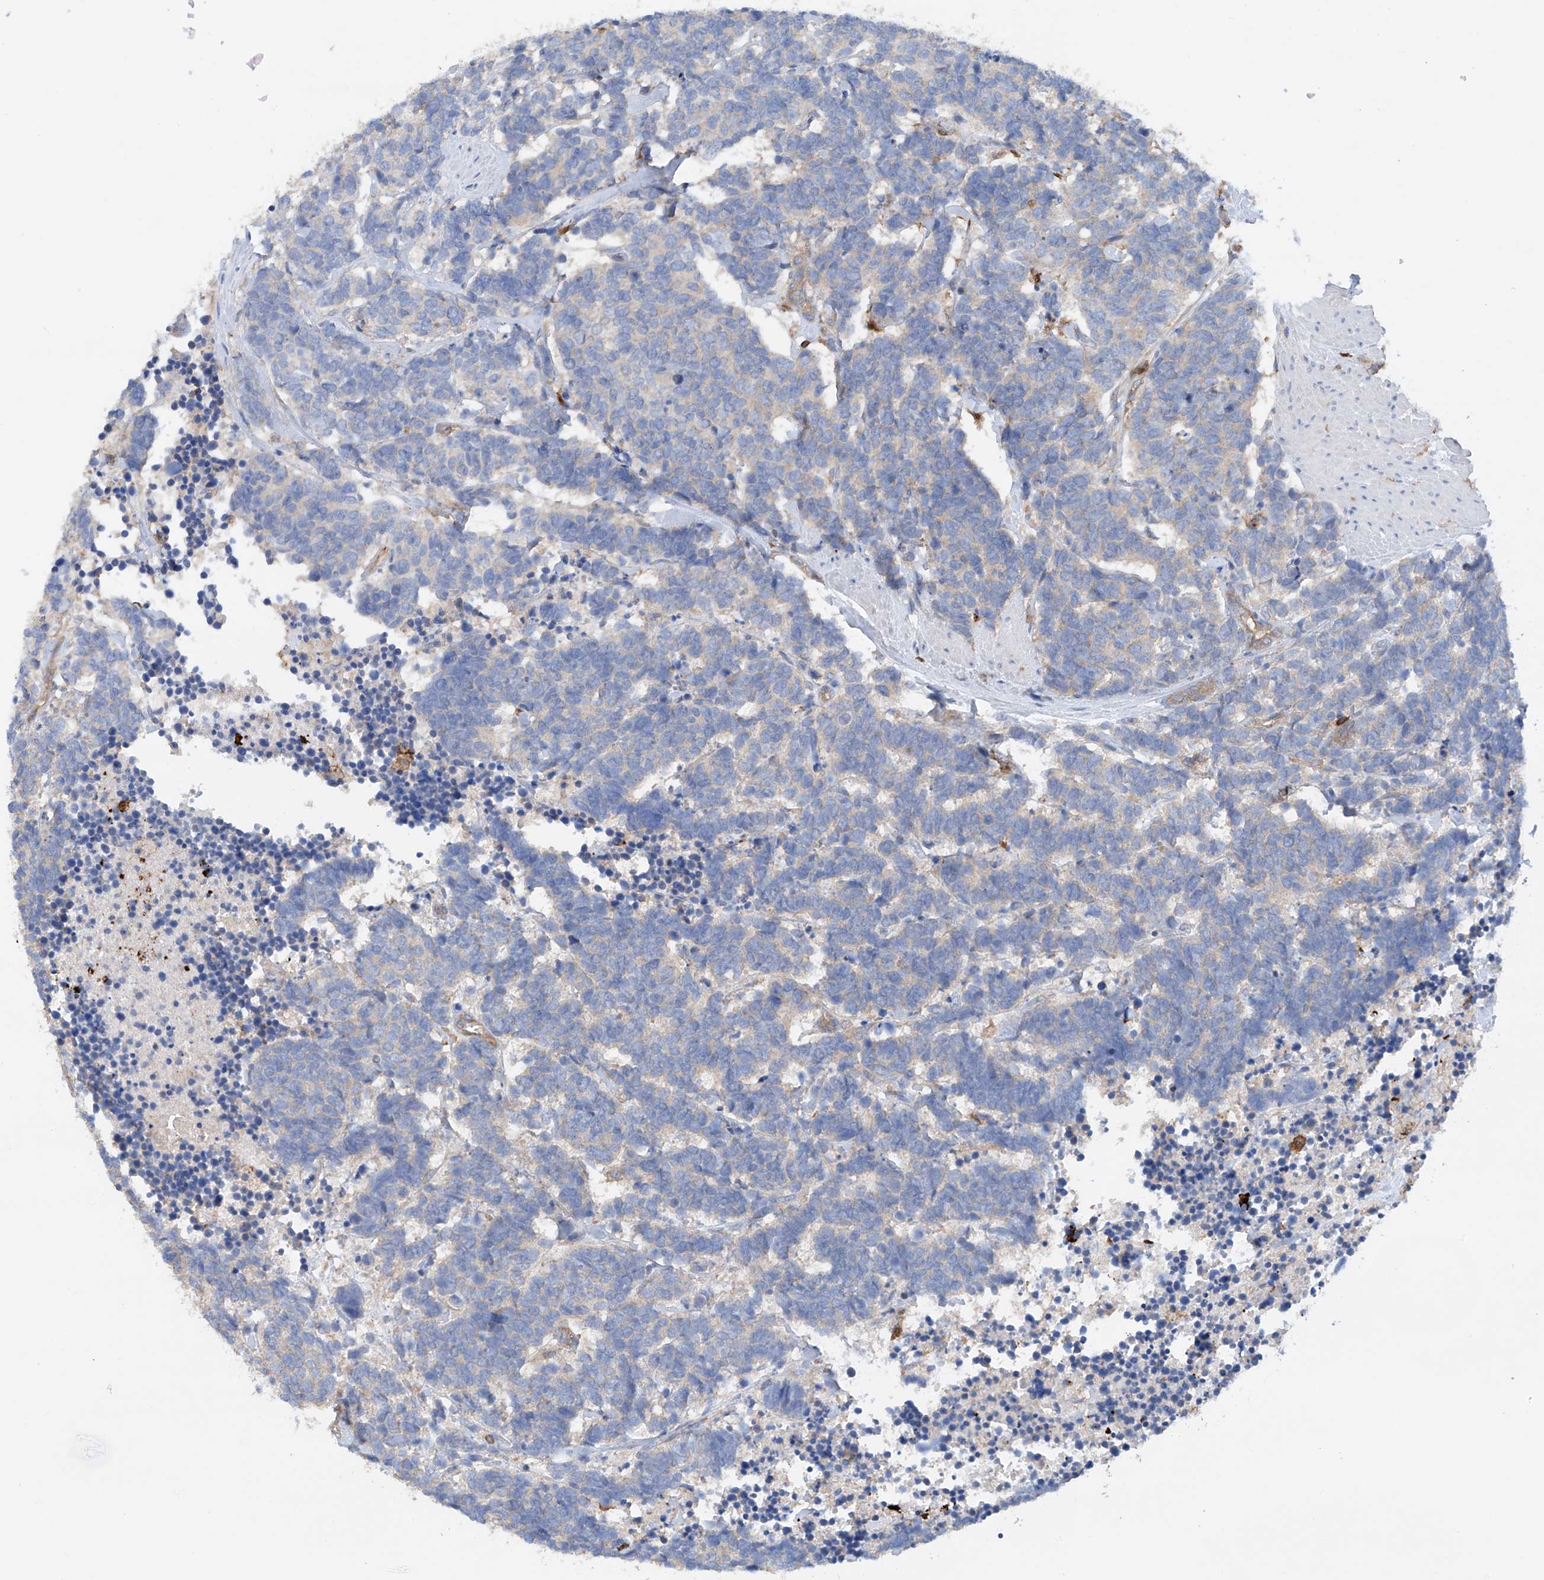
{"staining": {"intensity": "negative", "quantity": "none", "location": "none"}, "tissue": "carcinoid", "cell_type": "Tumor cells", "image_type": "cancer", "snomed": [{"axis": "morphology", "description": "Carcinoma, NOS"}, {"axis": "morphology", "description": "Carcinoid, malignant, NOS"}, {"axis": "topography", "description": "Urinary bladder"}], "caption": "Immunohistochemistry of carcinoid reveals no staining in tumor cells.", "gene": "PHACTR2", "patient": {"sex": "male", "age": 57}}